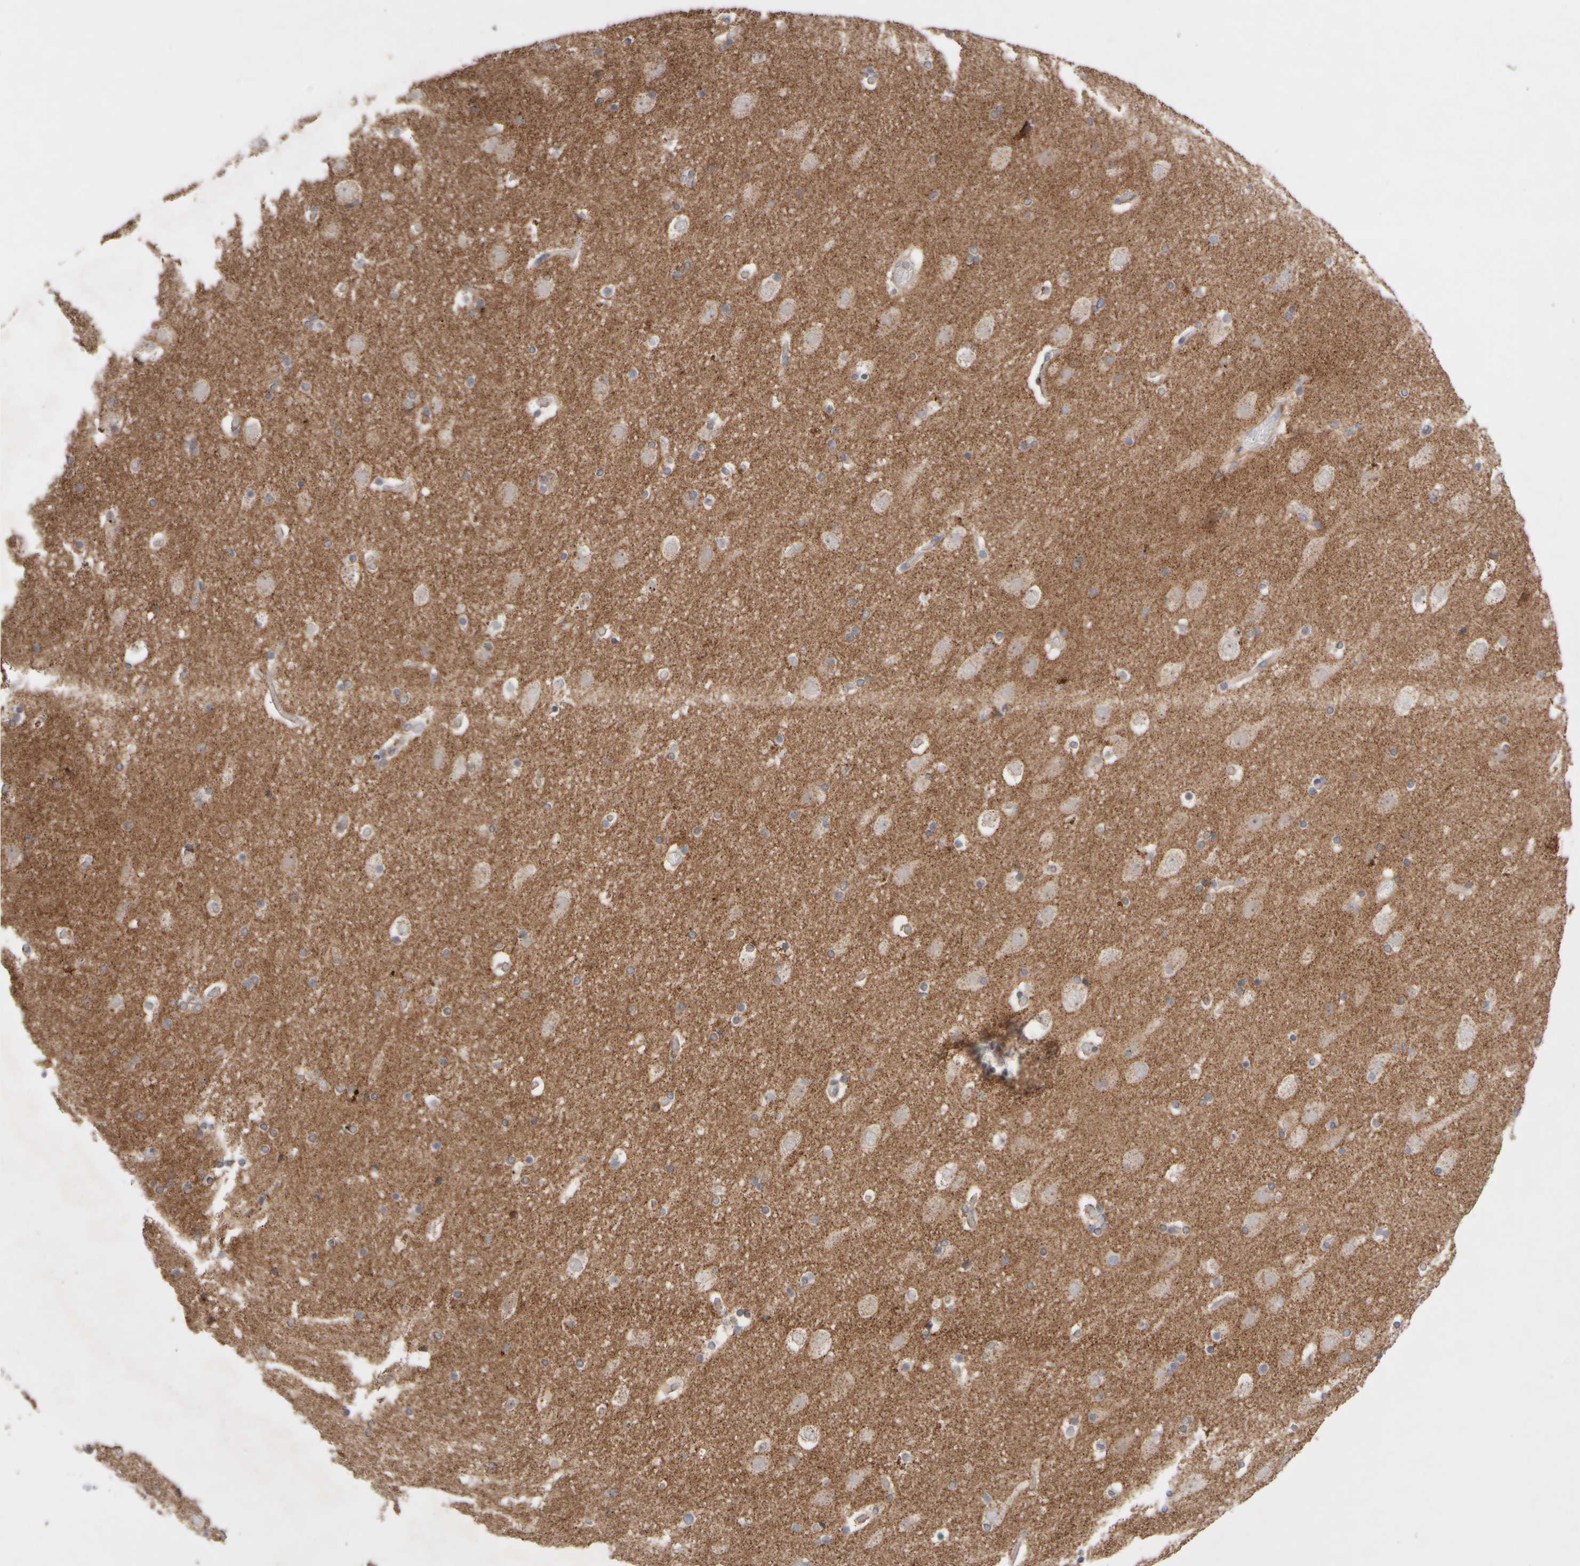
{"staining": {"intensity": "negative", "quantity": "none", "location": "none"}, "tissue": "cerebral cortex", "cell_type": "Endothelial cells", "image_type": "normal", "snomed": [{"axis": "morphology", "description": "Normal tissue, NOS"}, {"axis": "topography", "description": "Cerebral cortex"}], "caption": "Immunohistochemistry histopathology image of unremarkable cerebral cortex stained for a protein (brown), which shows no positivity in endothelial cells.", "gene": "CHADL", "patient": {"sex": "male", "age": 57}}